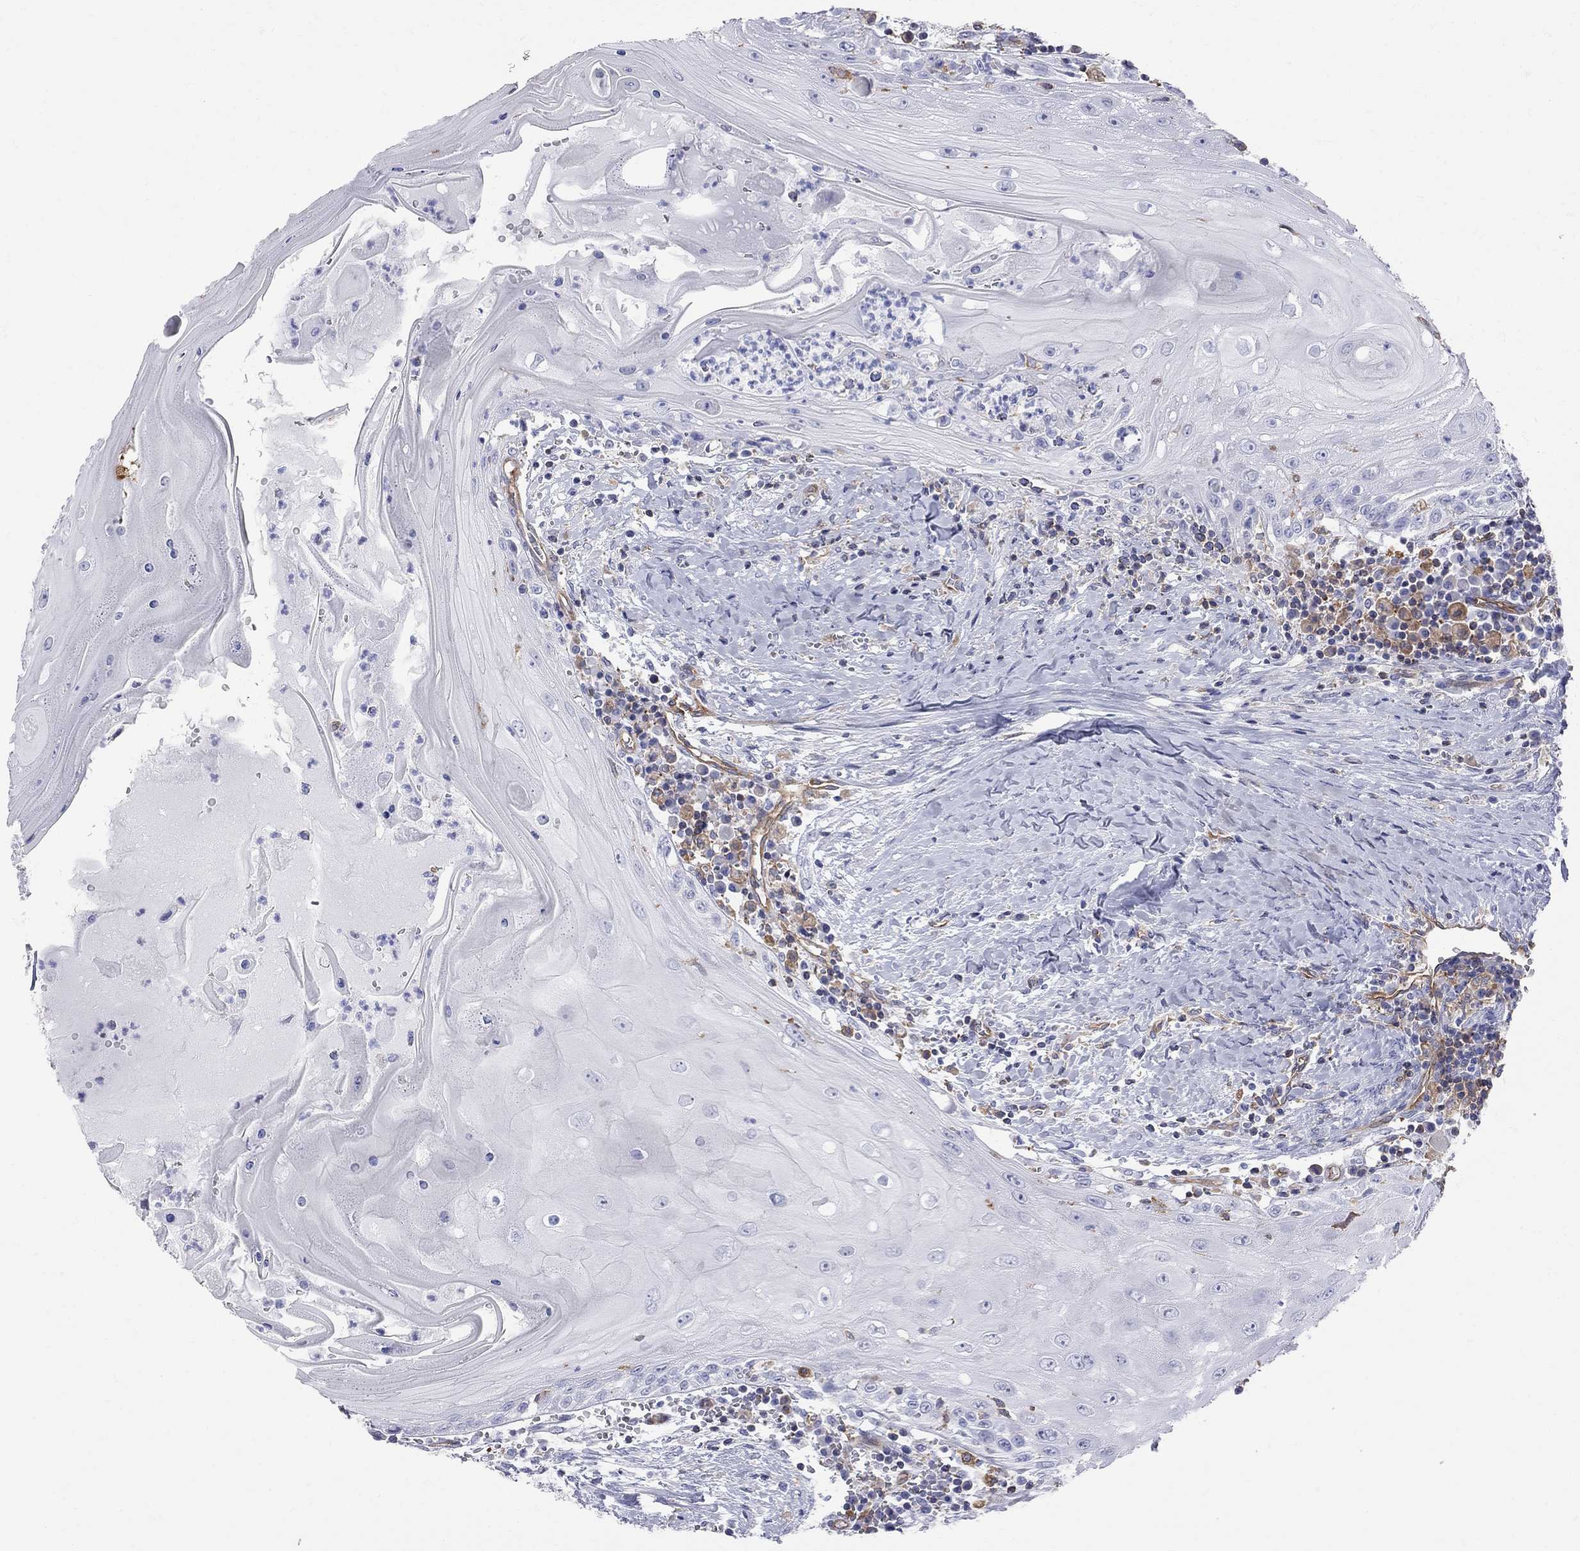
{"staining": {"intensity": "negative", "quantity": "none", "location": "none"}, "tissue": "head and neck cancer", "cell_type": "Tumor cells", "image_type": "cancer", "snomed": [{"axis": "morphology", "description": "Squamous cell carcinoma, NOS"}, {"axis": "topography", "description": "Oral tissue"}, {"axis": "topography", "description": "Head-Neck"}], "caption": "Photomicrograph shows no protein expression in tumor cells of head and neck cancer (squamous cell carcinoma) tissue. (DAB immunohistochemistry visualized using brightfield microscopy, high magnification).", "gene": "ABI3", "patient": {"sex": "male", "age": 58}}